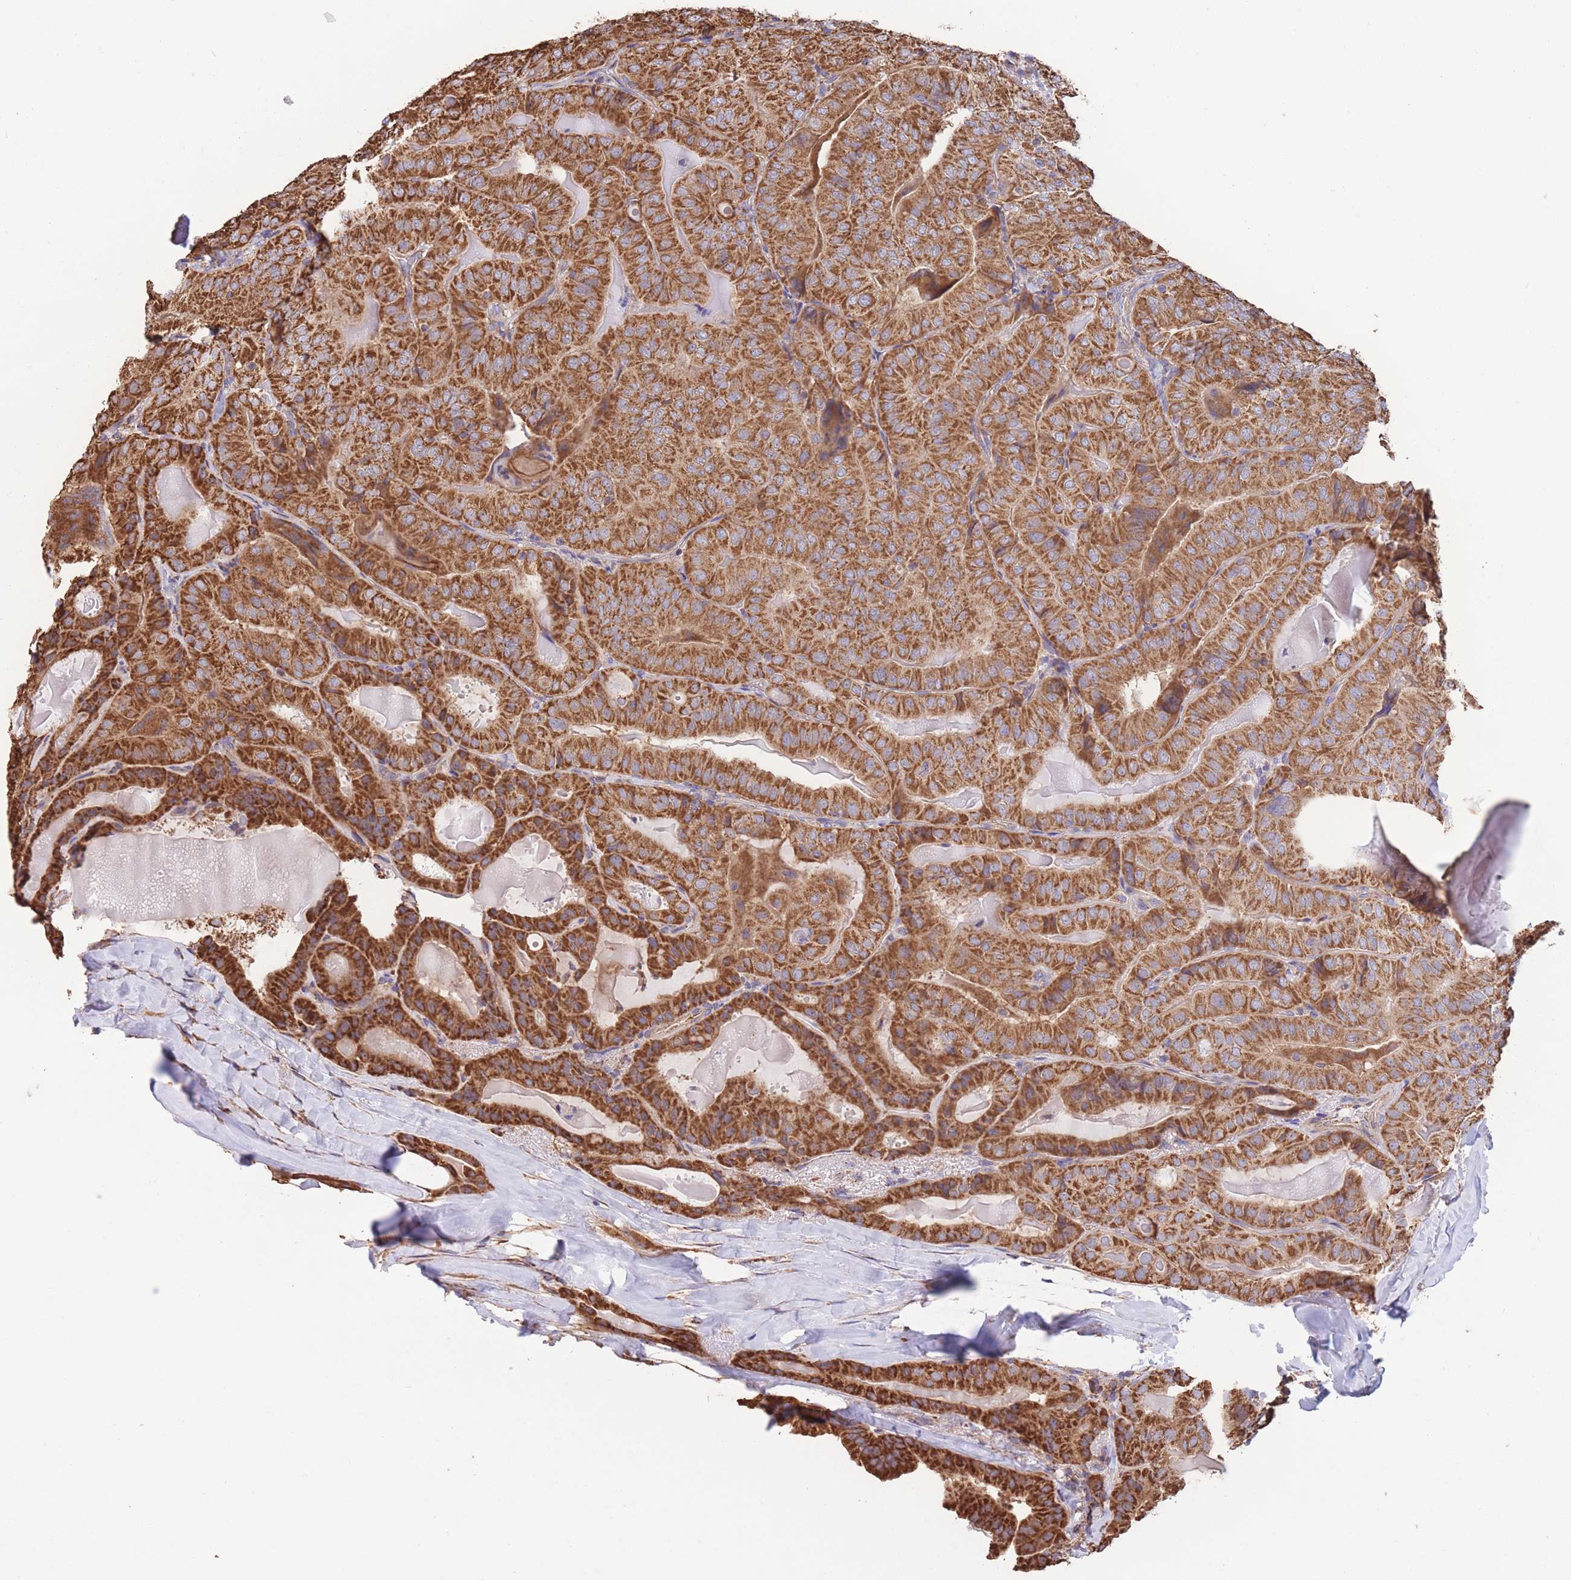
{"staining": {"intensity": "strong", "quantity": ">75%", "location": "cytoplasmic/membranous"}, "tissue": "thyroid cancer", "cell_type": "Tumor cells", "image_type": "cancer", "snomed": [{"axis": "morphology", "description": "Papillary adenocarcinoma, NOS"}, {"axis": "topography", "description": "Thyroid gland"}], "caption": "Thyroid cancer (papillary adenocarcinoma) stained for a protein (brown) exhibits strong cytoplasmic/membranous positive expression in about >75% of tumor cells.", "gene": "FKBP8", "patient": {"sex": "female", "age": 68}}